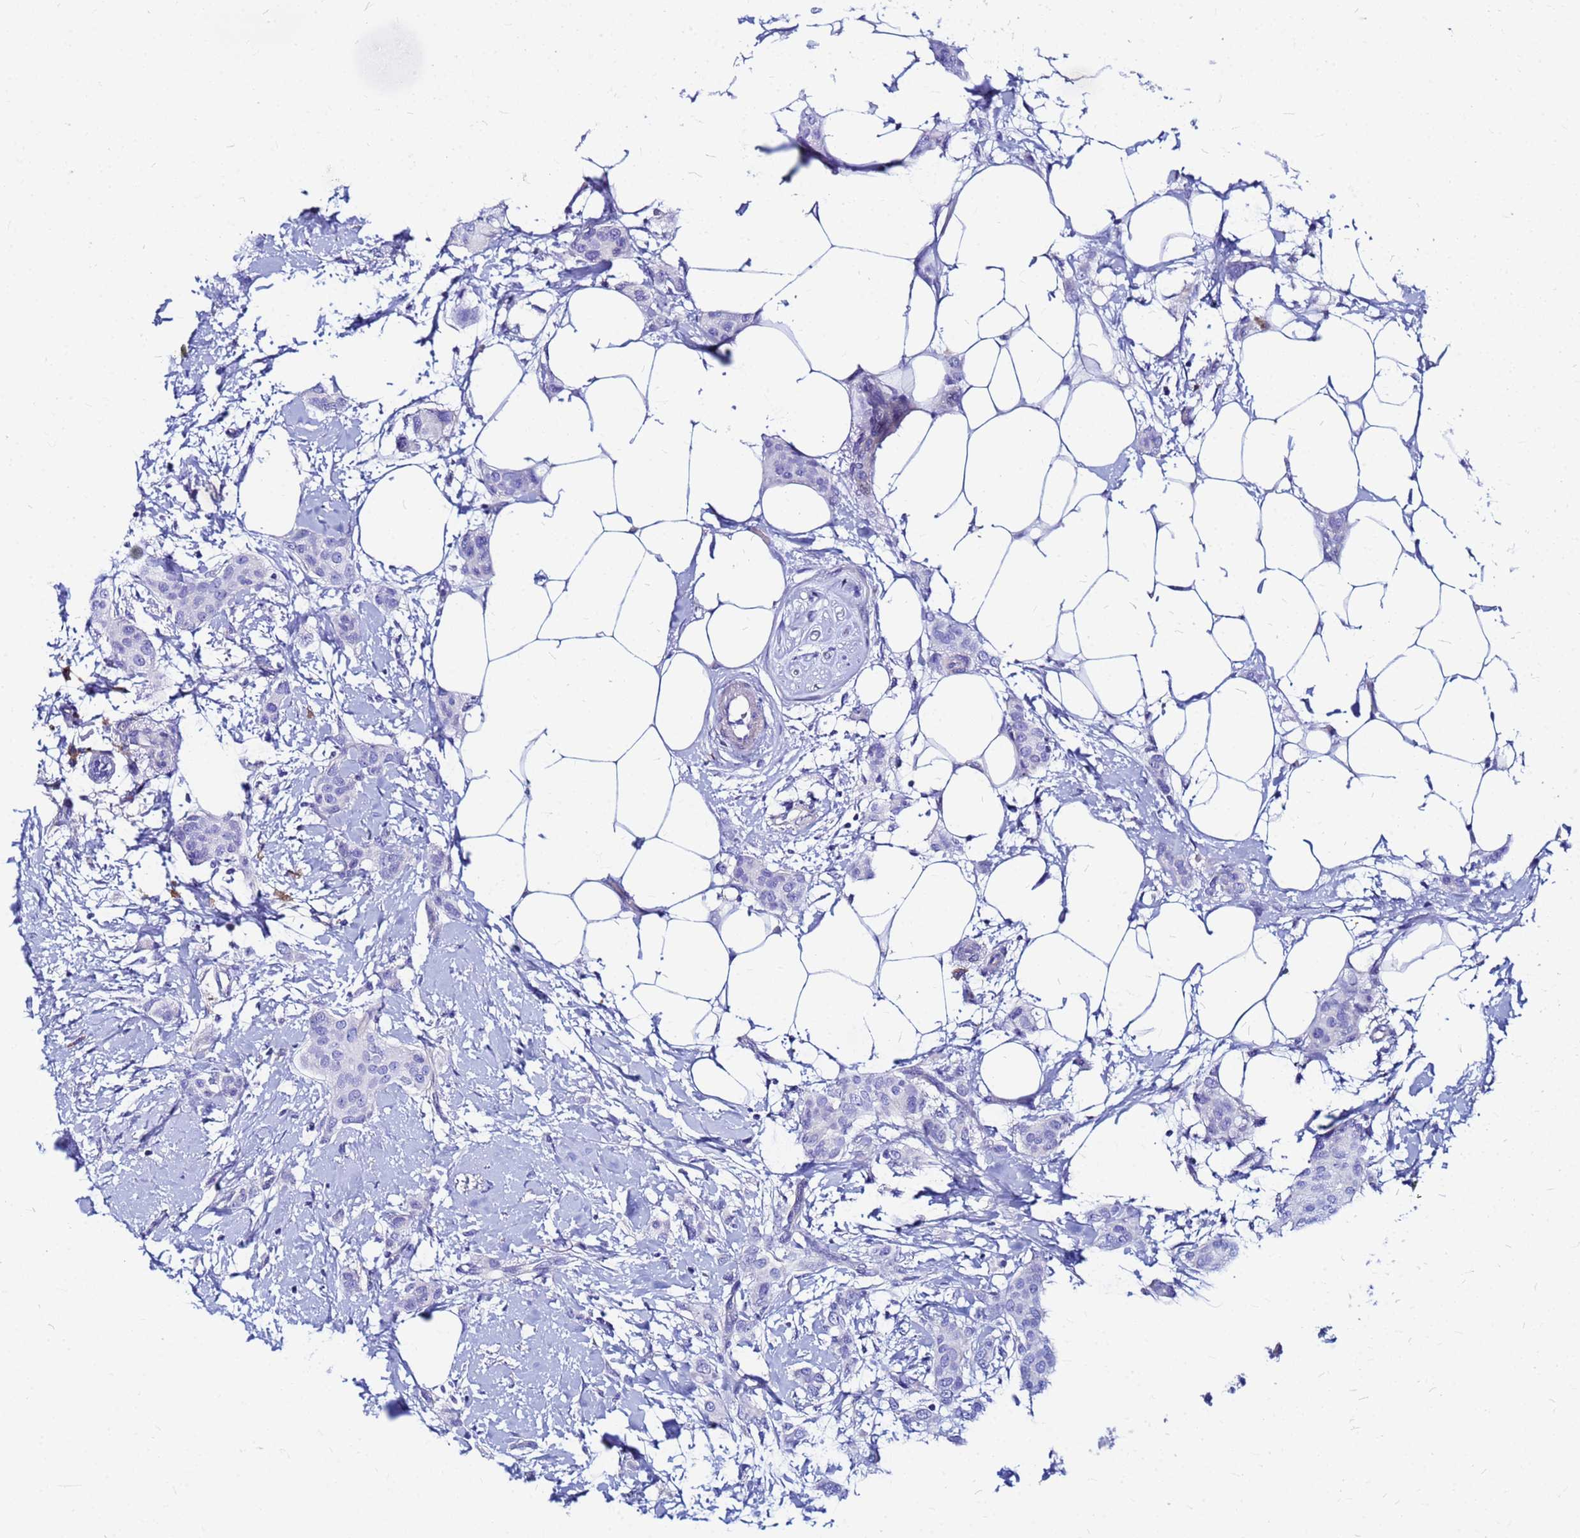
{"staining": {"intensity": "negative", "quantity": "none", "location": "none"}, "tissue": "breast cancer", "cell_type": "Tumor cells", "image_type": "cancer", "snomed": [{"axis": "morphology", "description": "Duct carcinoma"}, {"axis": "topography", "description": "Breast"}], "caption": "Infiltrating ductal carcinoma (breast) stained for a protein using immunohistochemistry (IHC) exhibits no staining tumor cells.", "gene": "JRKL", "patient": {"sex": "female", "age": 72}}